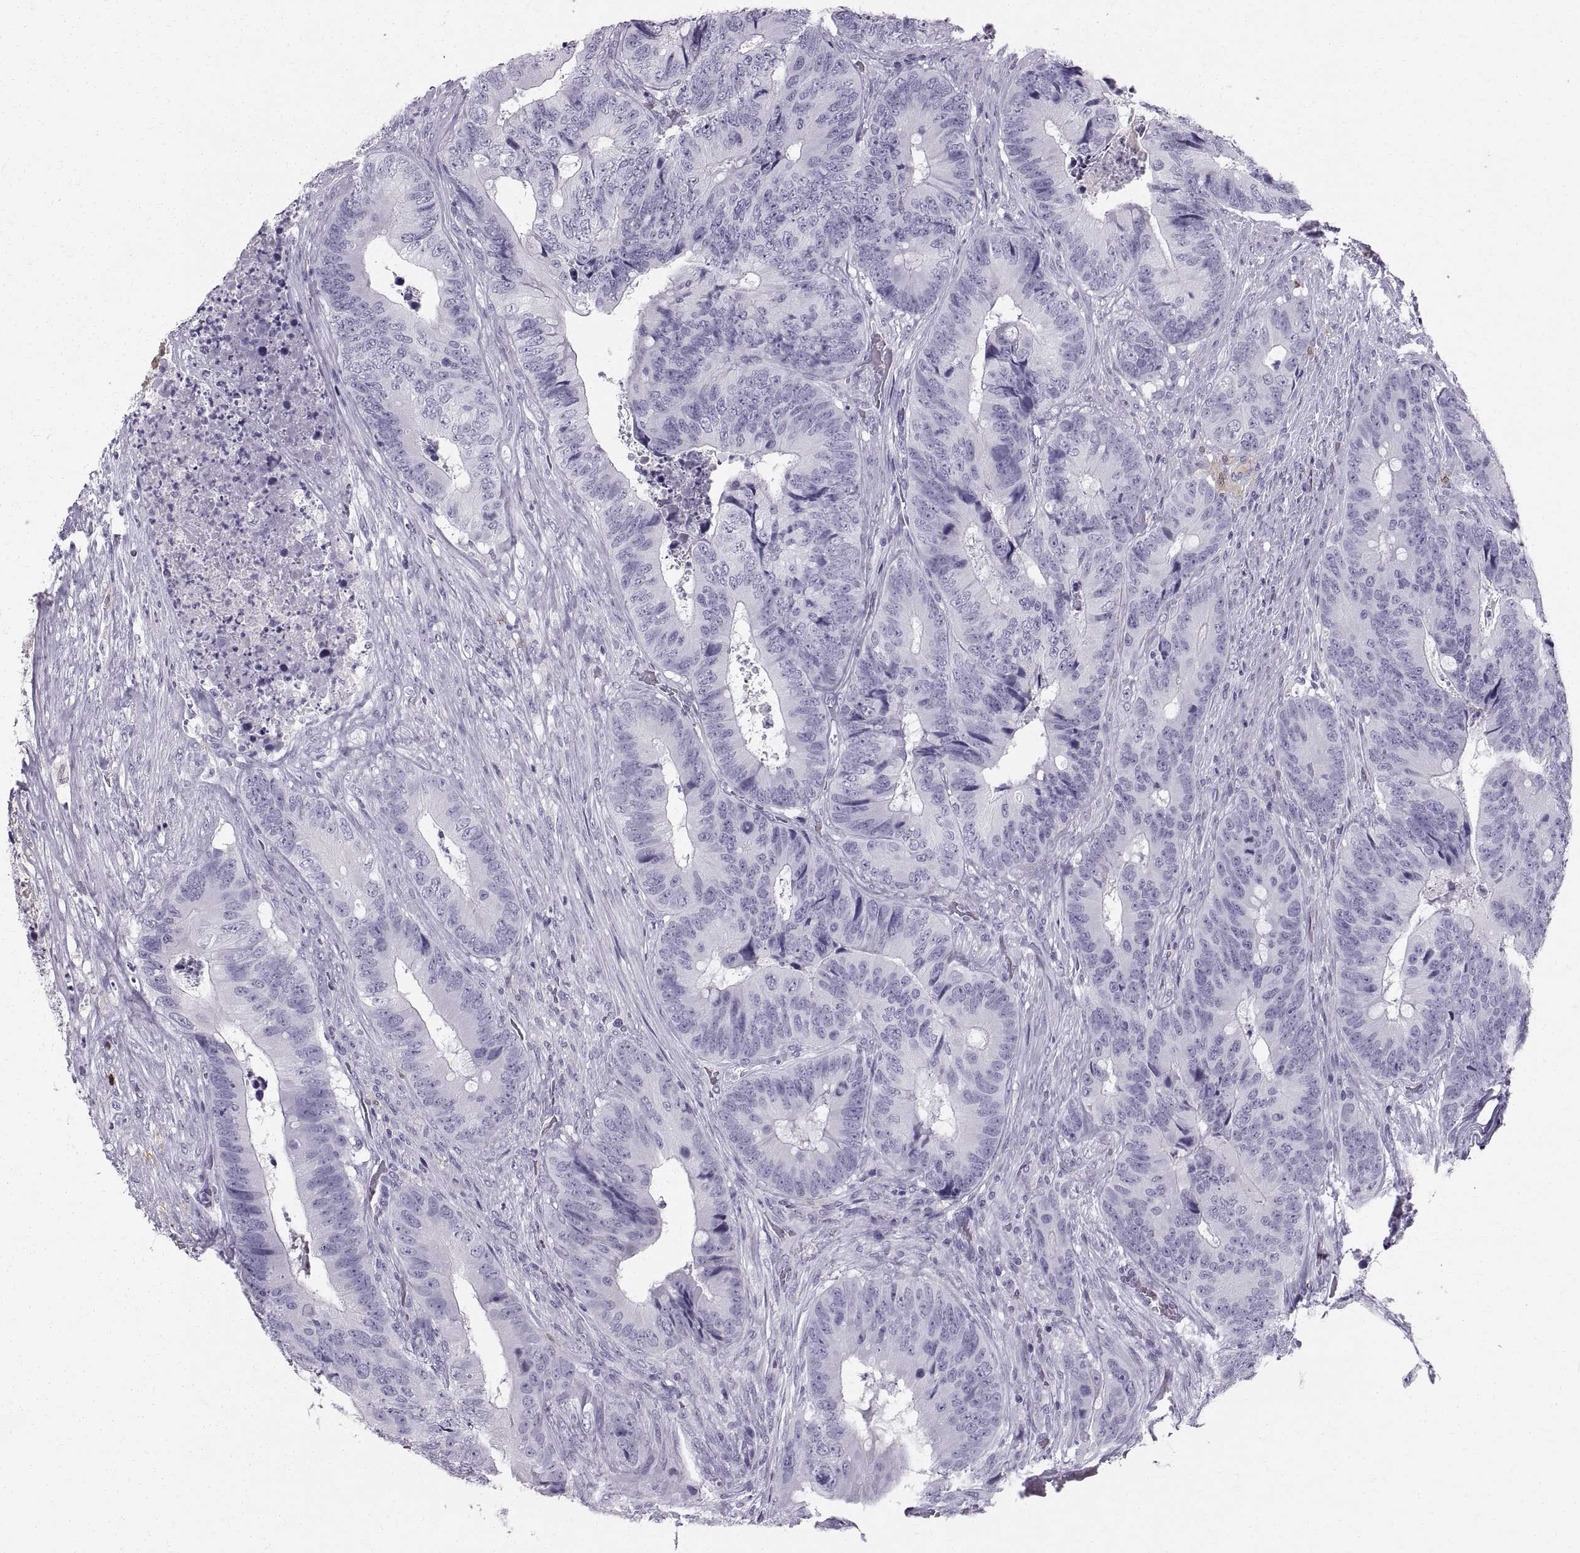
{"staining": {"intensity": "negative", "quantity": "none", "location": "none"}, "tissue": "colorectal cancer", "cell_type": "Tumor cells", "image_type": "cancer", "snomed": [{"axis": "morphology", "description": "Adenocarcinoma, NOS"}, {"axis": "topography", "description": "Colon"}], "caption": "IHC micrograph of neoplastic tissue: human adenocarcinoma (colorectal) stained with DAB exhibits no significant protein staining in tumor cells.", "gene": "SLC22A6", "patient": {"sex": "male", "age": 84}}